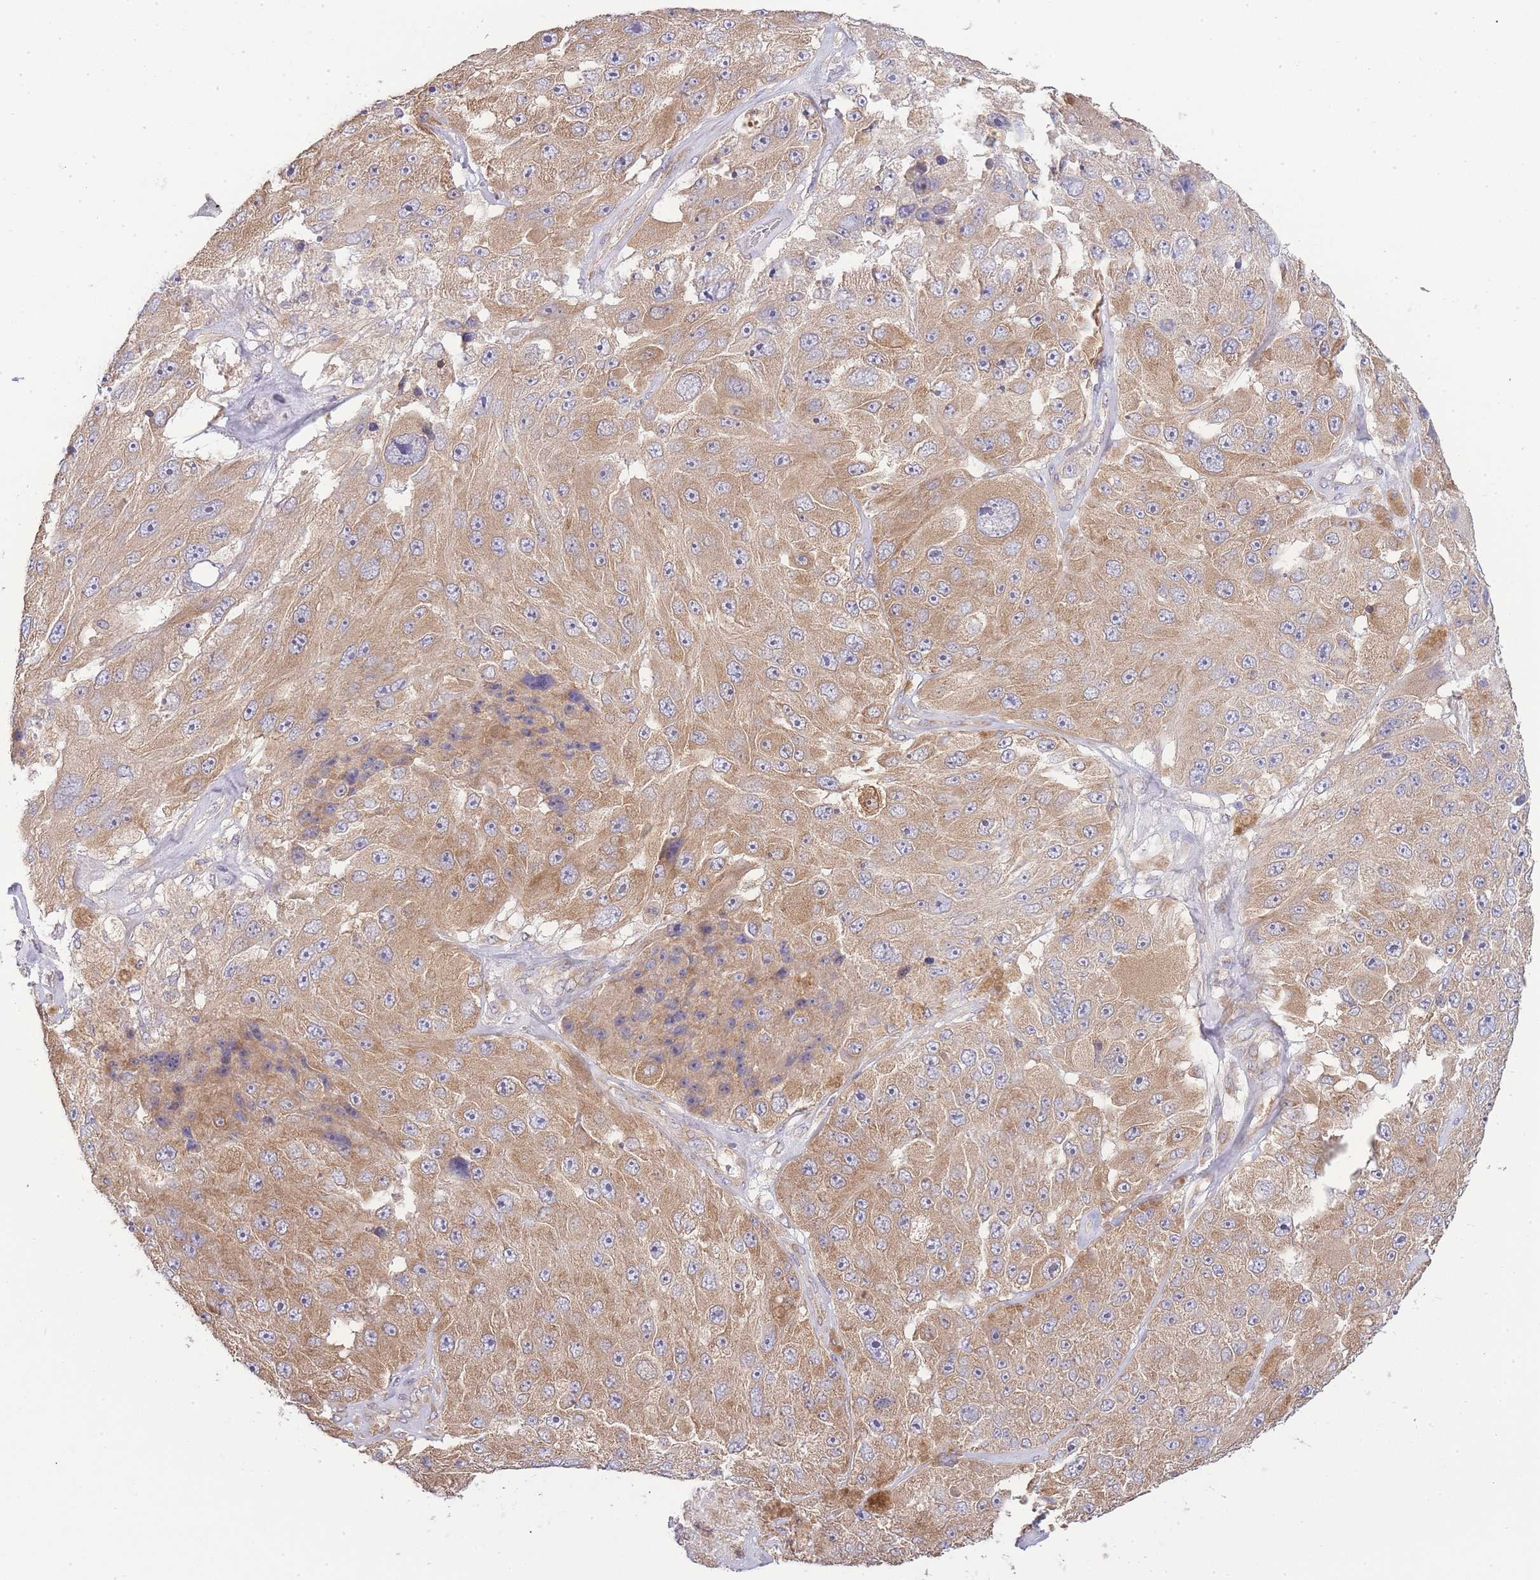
{"staining": {"intensity": "moderate", "quantity": ">75%", "location": "cytoplasmic/membranous"}, "tissue": "melanoma", "cell_type": "Tumor cells", "image_type": "cancer", "snomed": [{"axis": "morphology", "description": "Malignant melanoma, Metastatic site"}, {"axis": "topography", "description": "Lymph node"}], "caption": "Tumor cells demonstrate medium levels of moderate cytoplasmic/membranous expression in approximately >75% of cells in human malignant melanoma (metastatic site).", "gene": "BEX1", "patient": {"sex": "male", "age": 62}}